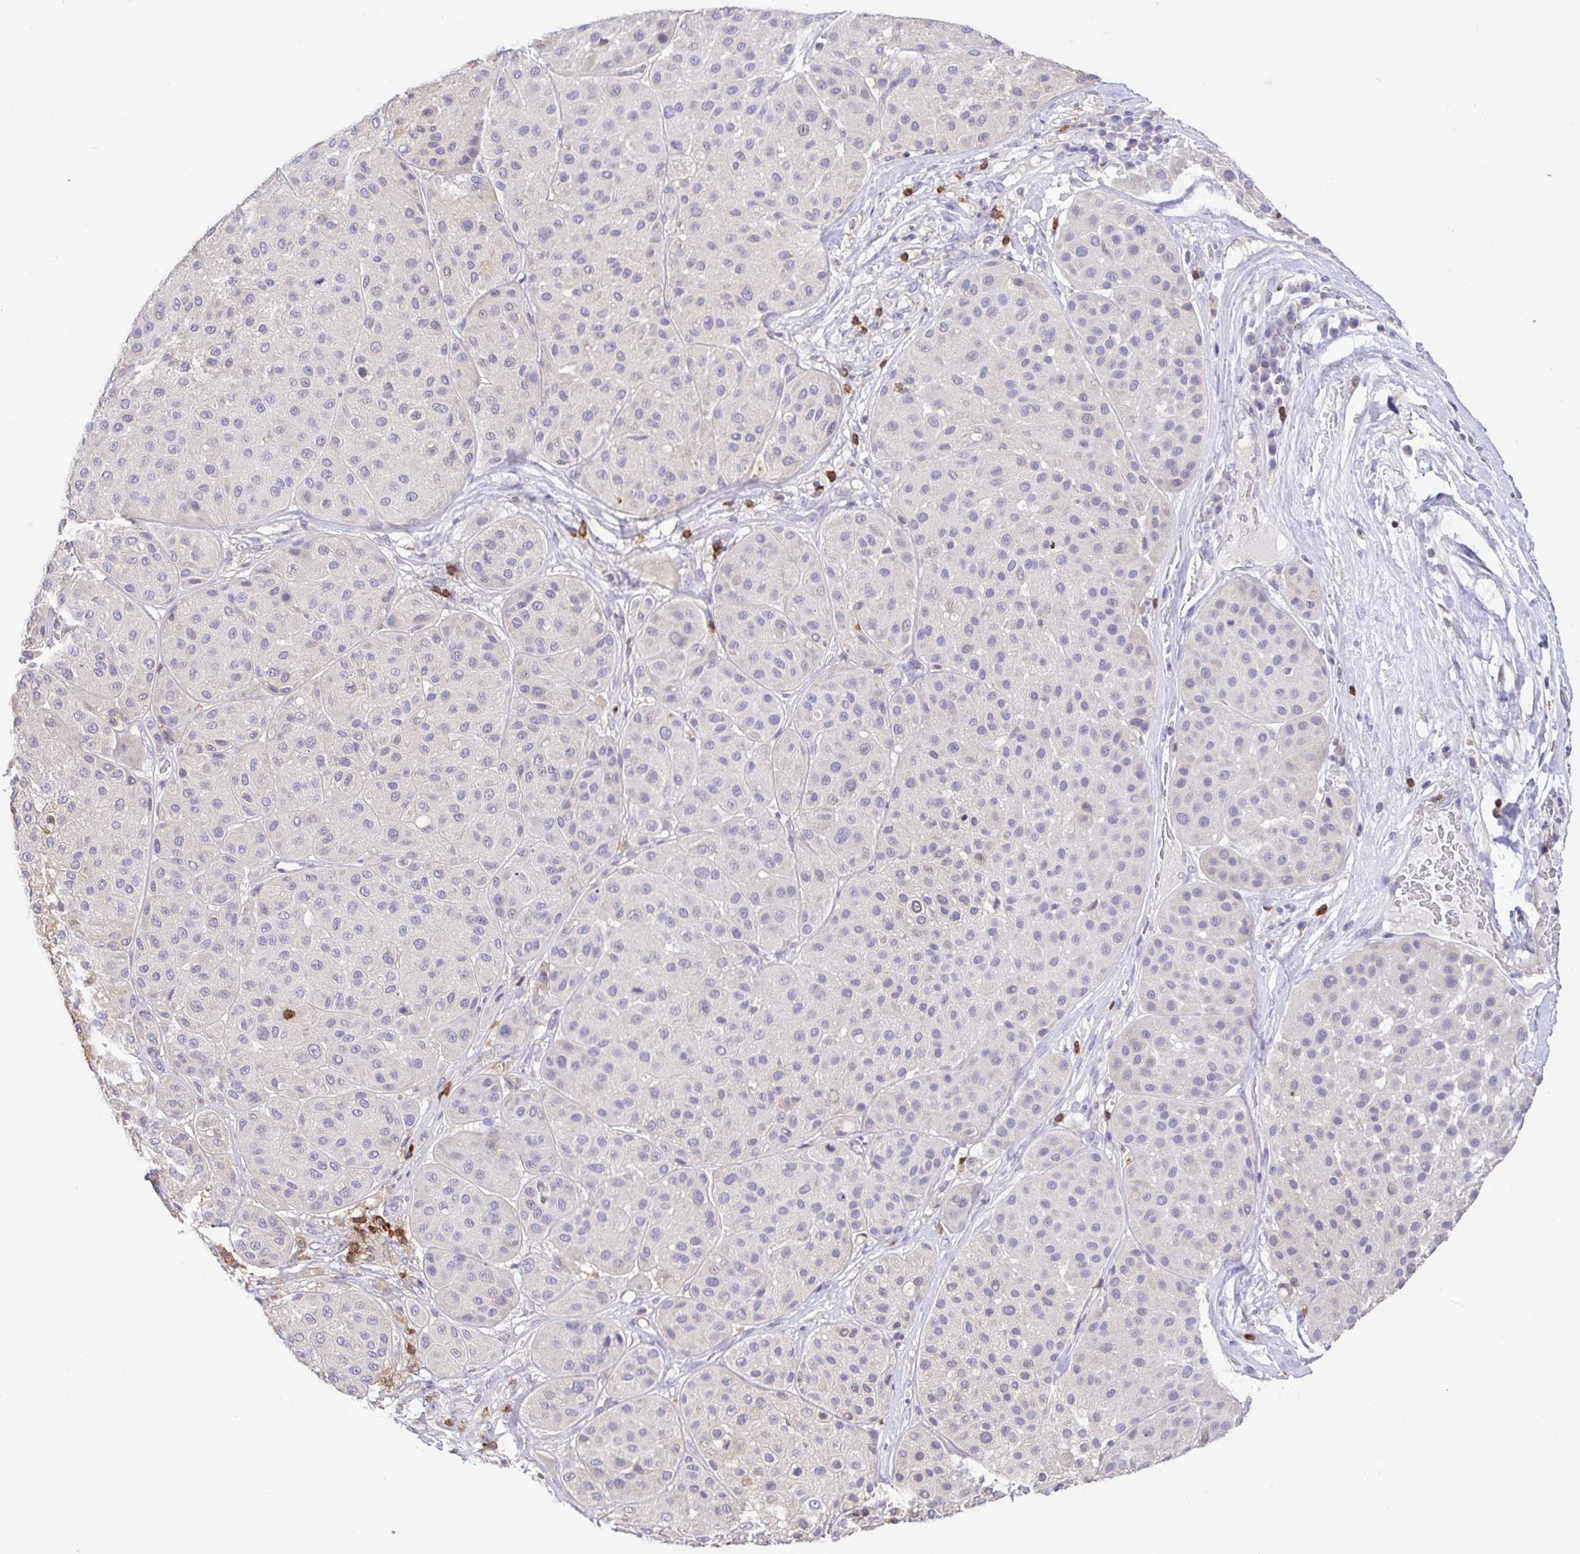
{"staining": {"intensity": "negative", "quantity": "none", "location": "none"}, "tissue": "melanoma", "cell_type": "Tumor cells", "image_type": "cancer", "snomed": [{"axis": "morphology", "description": "Malignant melanoma, Metastatic site"}, {"axis": "topography", "description": "Smooth muscle"}], "caption": "The IHC micrograph has no significant expression in tumor cells of melanoma tissue.", "gene": "SKAP1", "patient": {"sex": "male", "age": 41}}